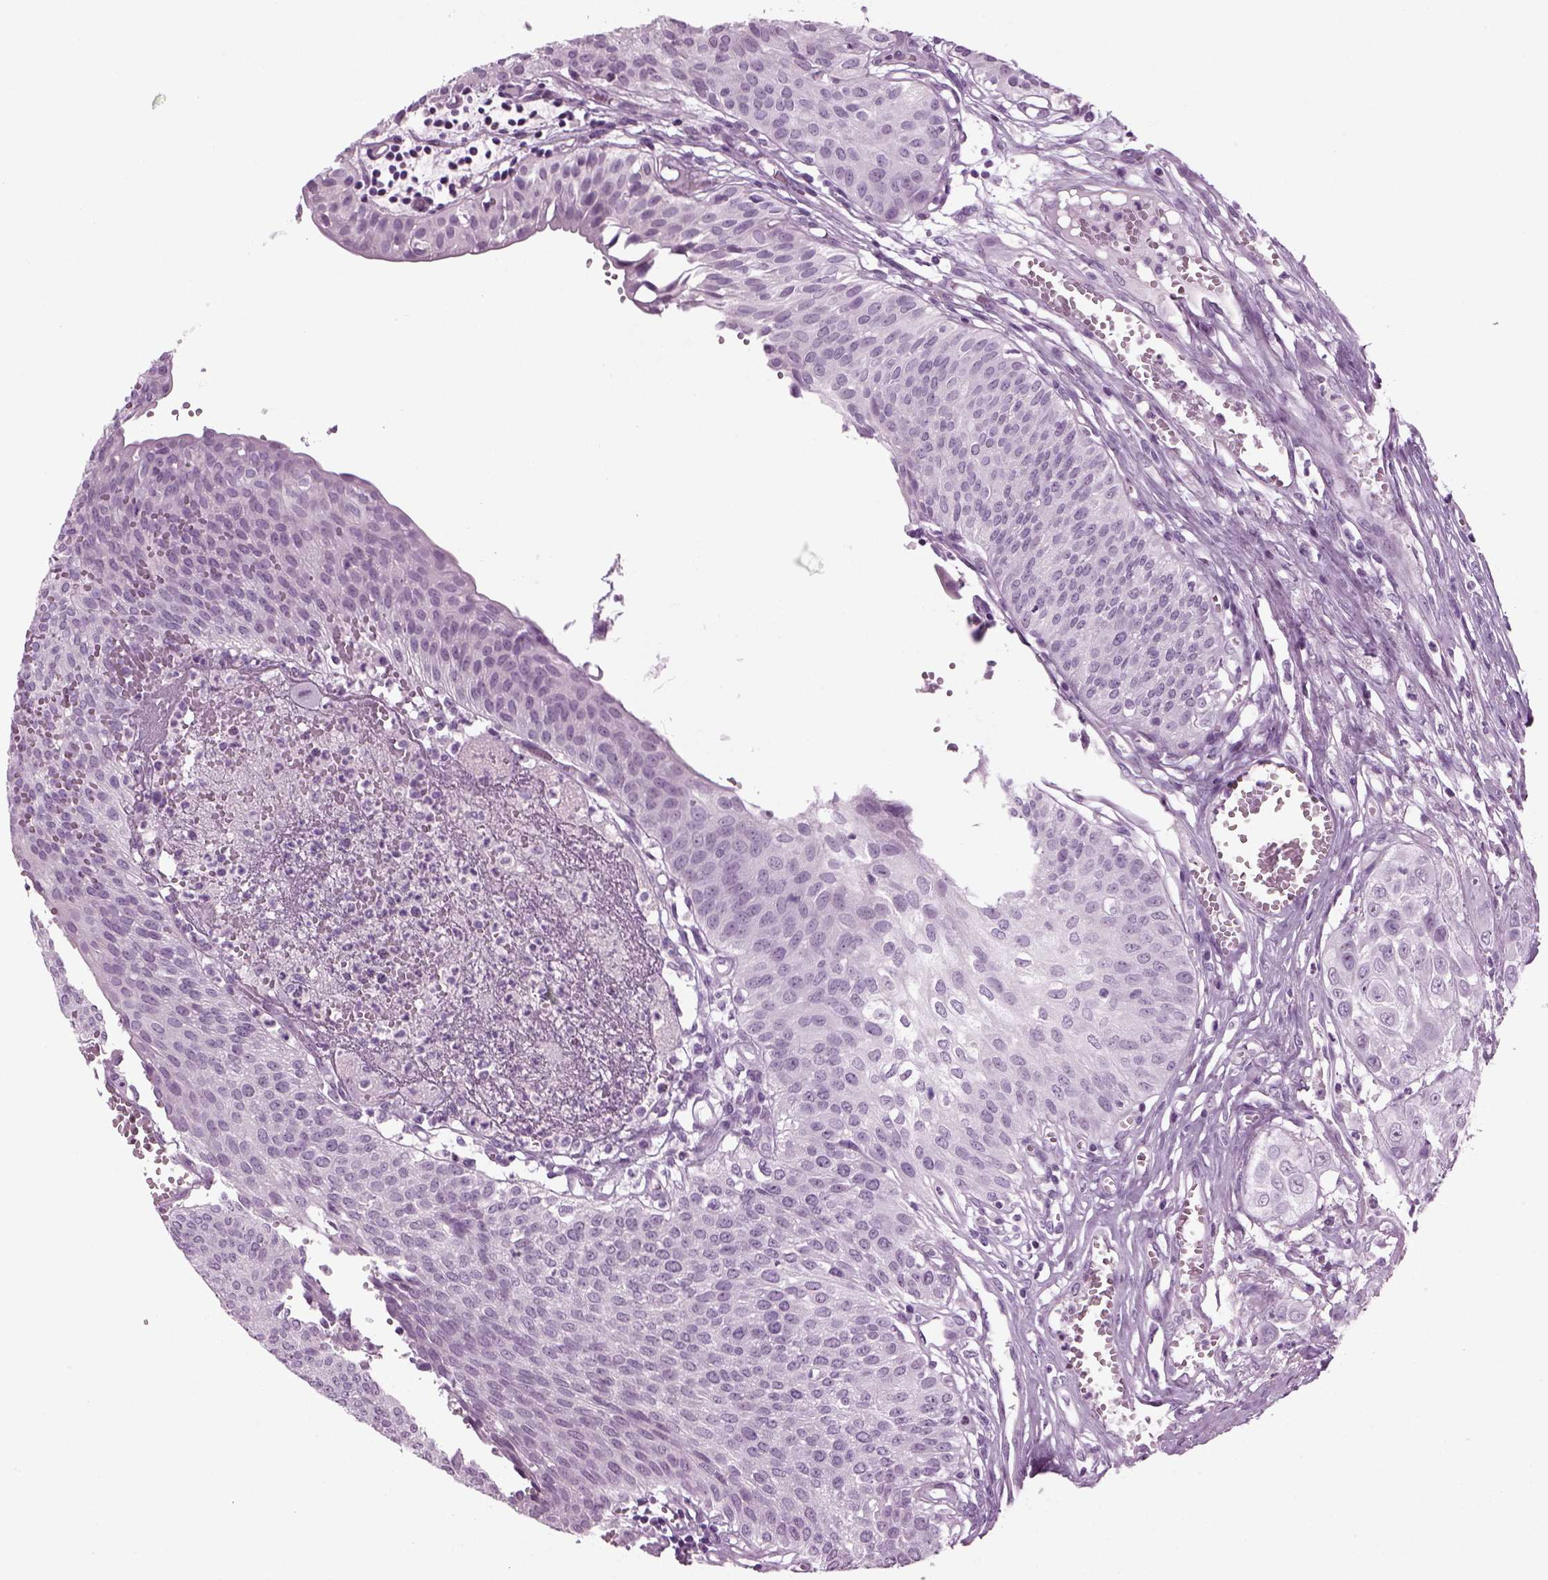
{"staining": {"intensity": "negative", "quantity": "none", "location": "none"}, "tissue": "urothelial cancer", "cell_type": "Tumor cells", "image_type": "cancer", "snomed": [{"axis": "morphology", "description": "Urothelial carcinoma, High grade"}, {"axis": "topography", "description": "Urinary bladder"}], "caption": "Immunohistochemistry (IHC) of human high-grade urothelial carcinoma displays no positivity in tumor cells.", "gene": "FAM24A", "patient": {"sex": "male", "age": 57}}